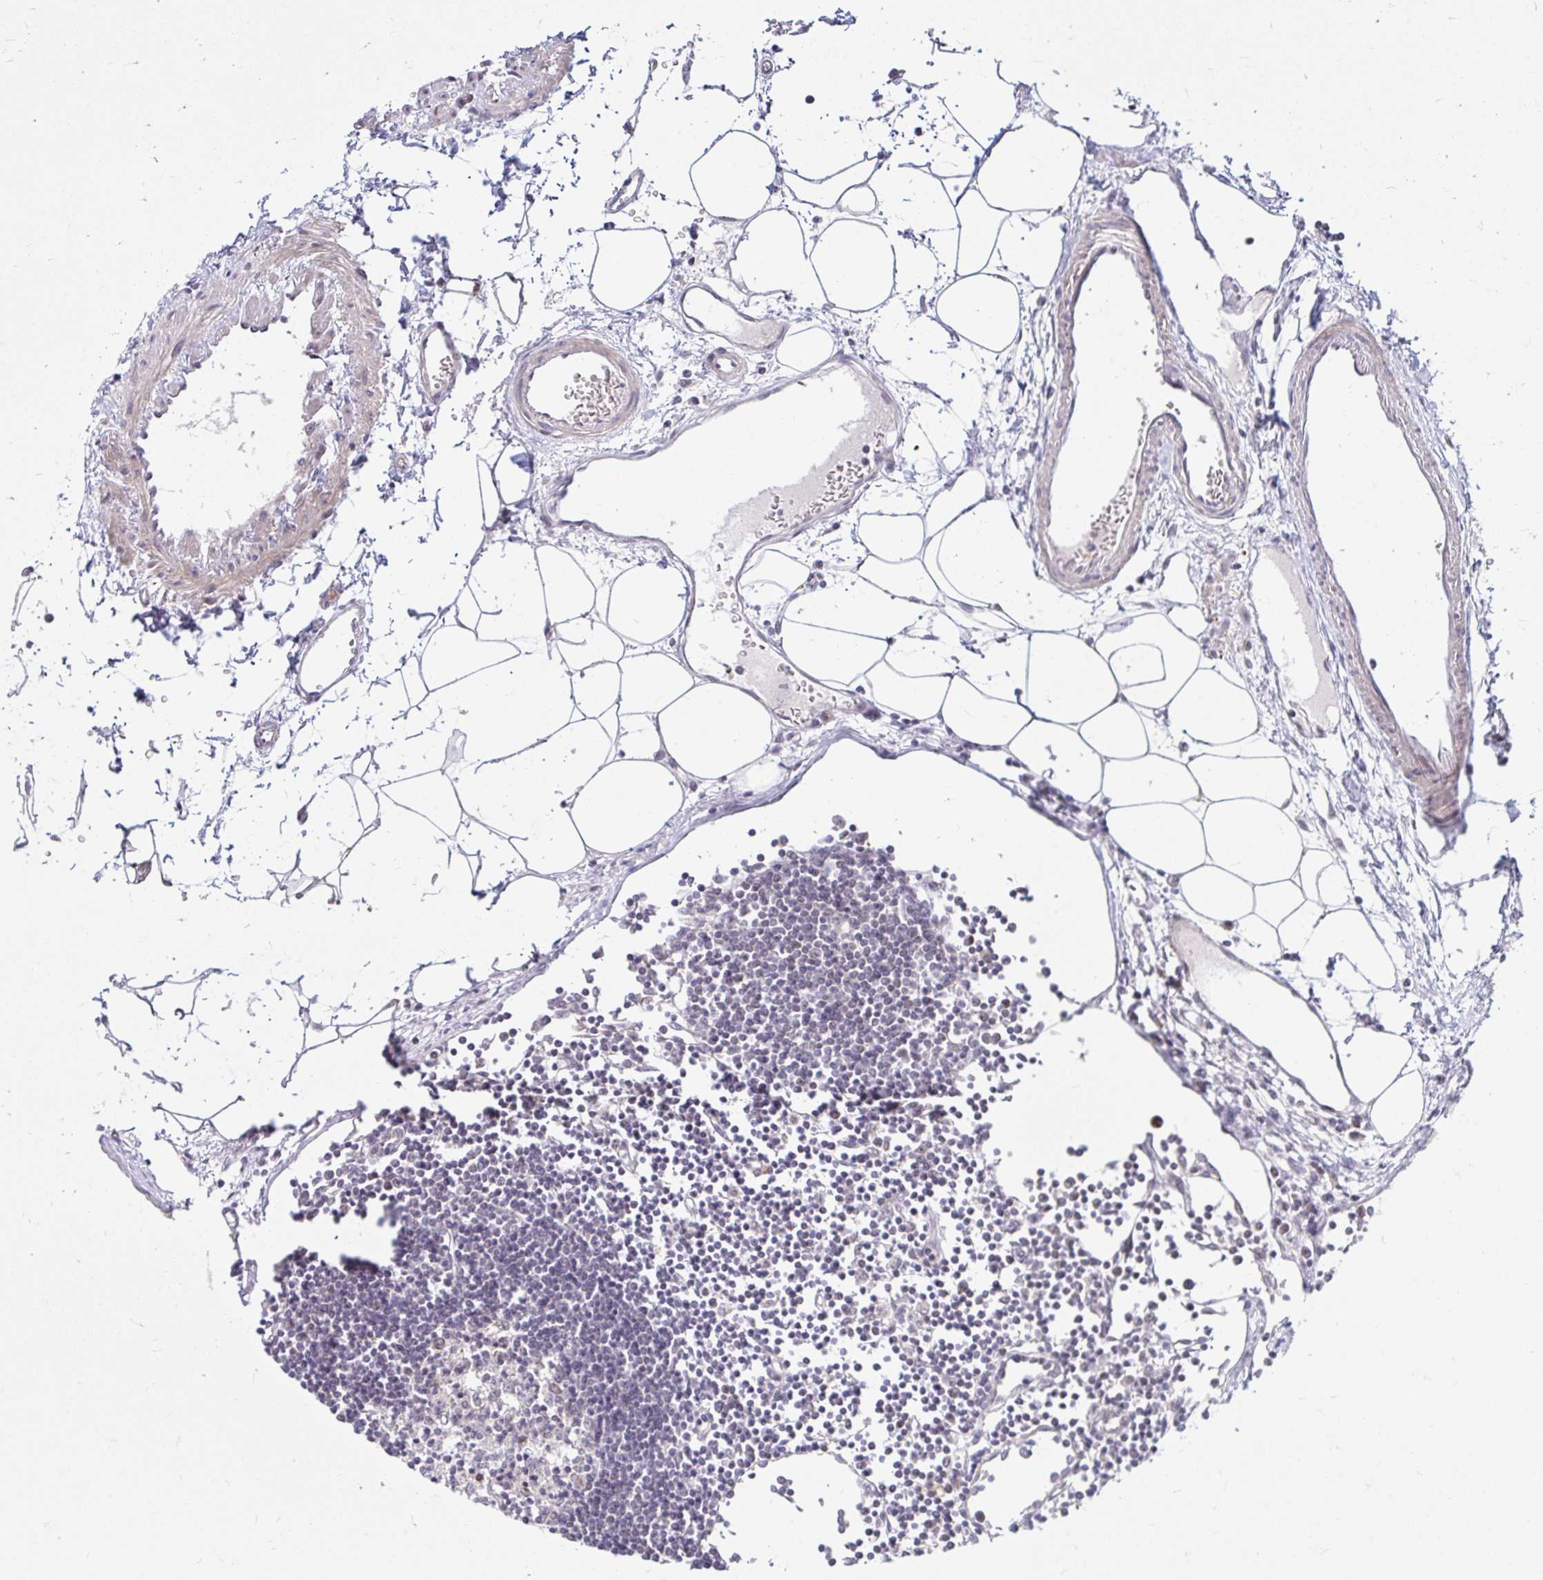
{"staining": {"intensity": "negative", "quantity": "none", "location": "none"}, "tissue": "lymph node", "cell_type": "Germinal center cells", "image_type": "normal", "snomed": [{"axis": "morphology", "description": "Normal tissue, NOS"}, {"axis": "topography", "description": "Lymph node"}], "caption": "Human lymph node stained for a protein using immunohistochemistry (IHC) demonstrates no positivity in germinal center cells.", "gene": "TIMM50", "patient": {"sex": "female", "age": 65}}